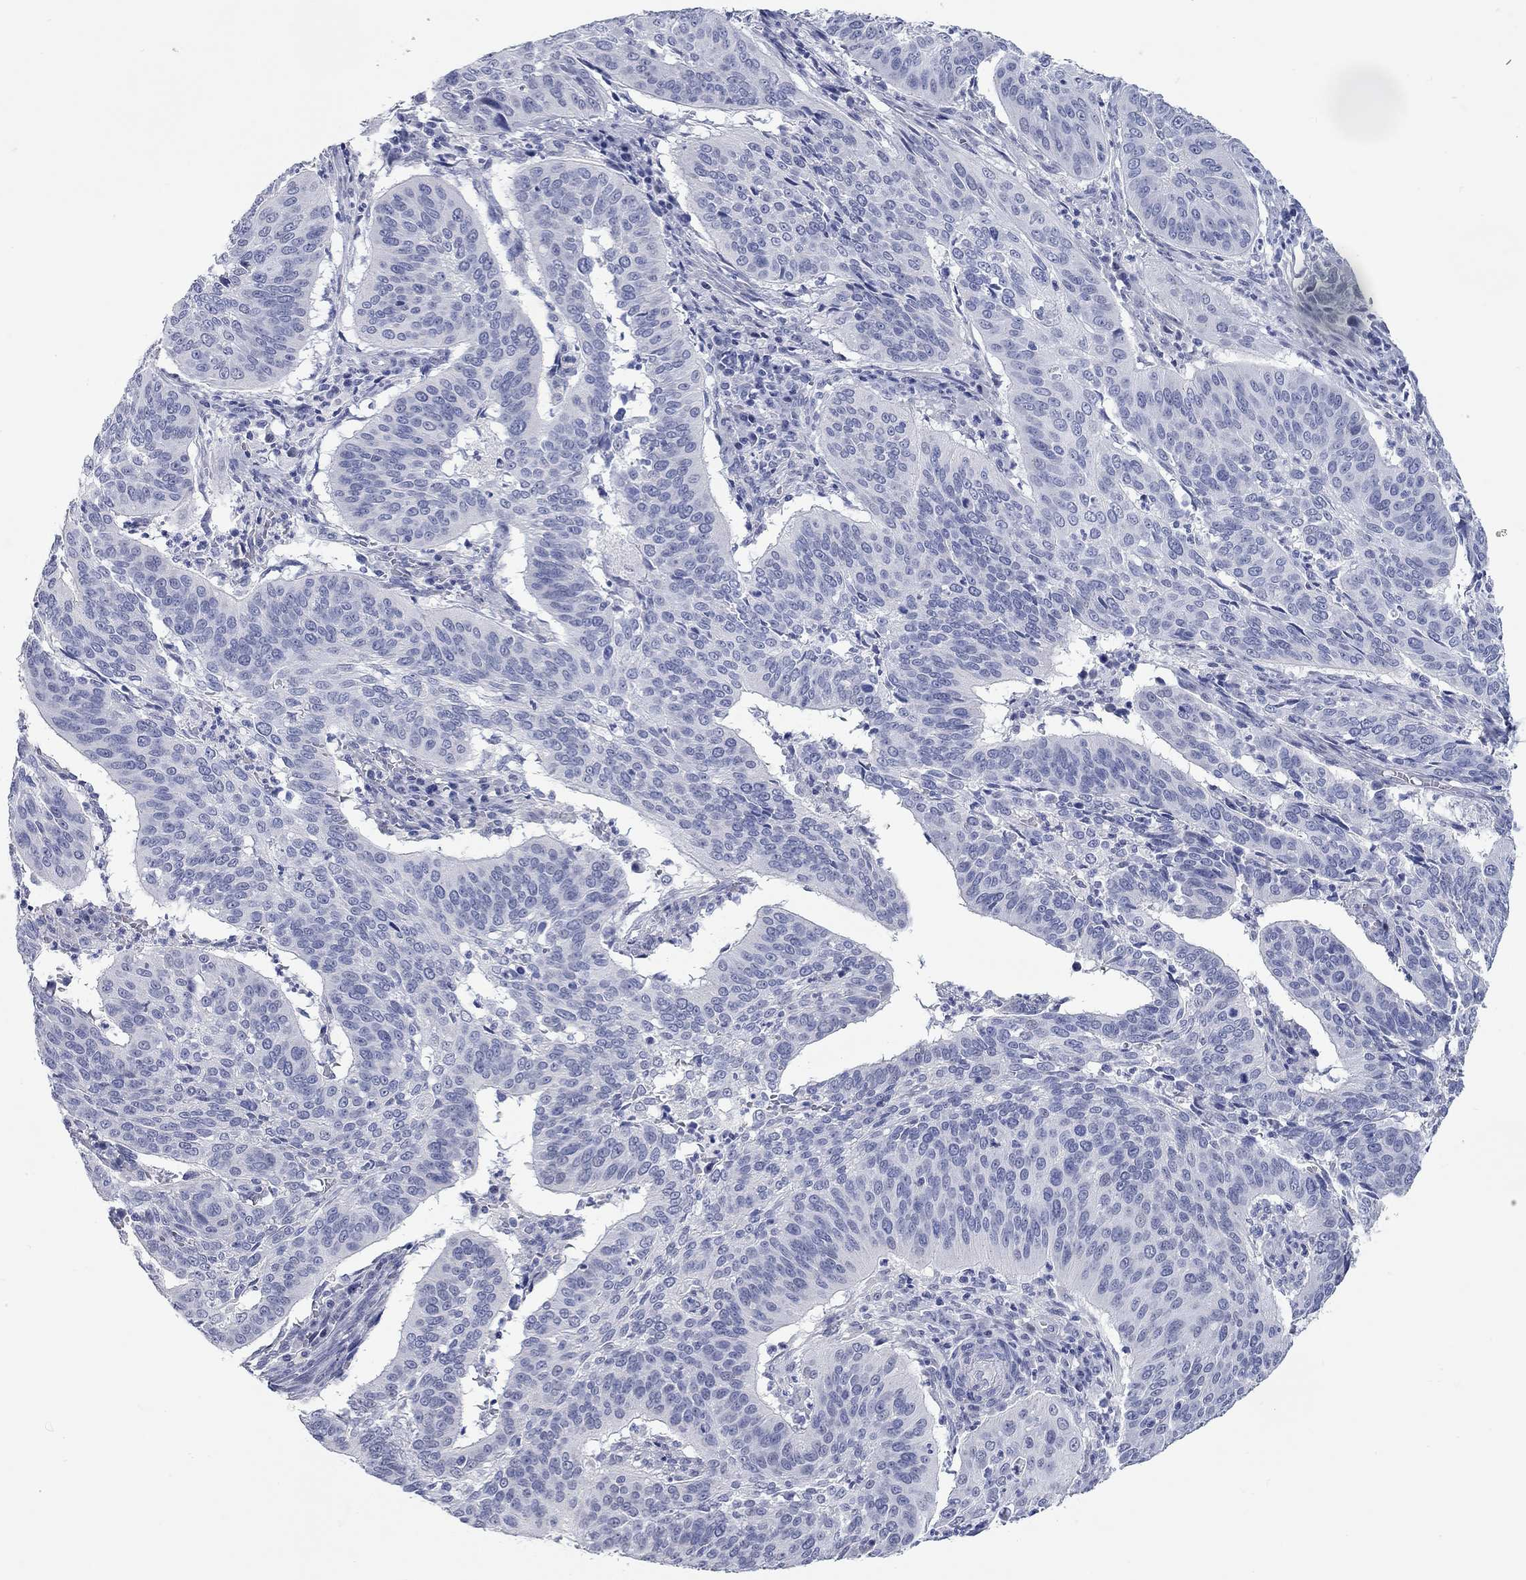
{"staining": {"intensity": "negative", "quantity": "none", "location": "none"}, "tissue": "cervical cancer", "cell_type": "Tumor cells", "image_type": "cancer", "snomed": [{"axis": "morphology", "description": "Normal tissue, NOS"}, {"axis": "morphology", "description": "Squamous cell carcinoma, NOS"}, {"axis": "topography", "description": "Cervix"}], "caption": "A photomicrograph of human squamous cell carcinoma (cervical) is negative for staining in tumor cells.", "gene": "WASF3", "patient": {"sex": "female", "age": 39}}